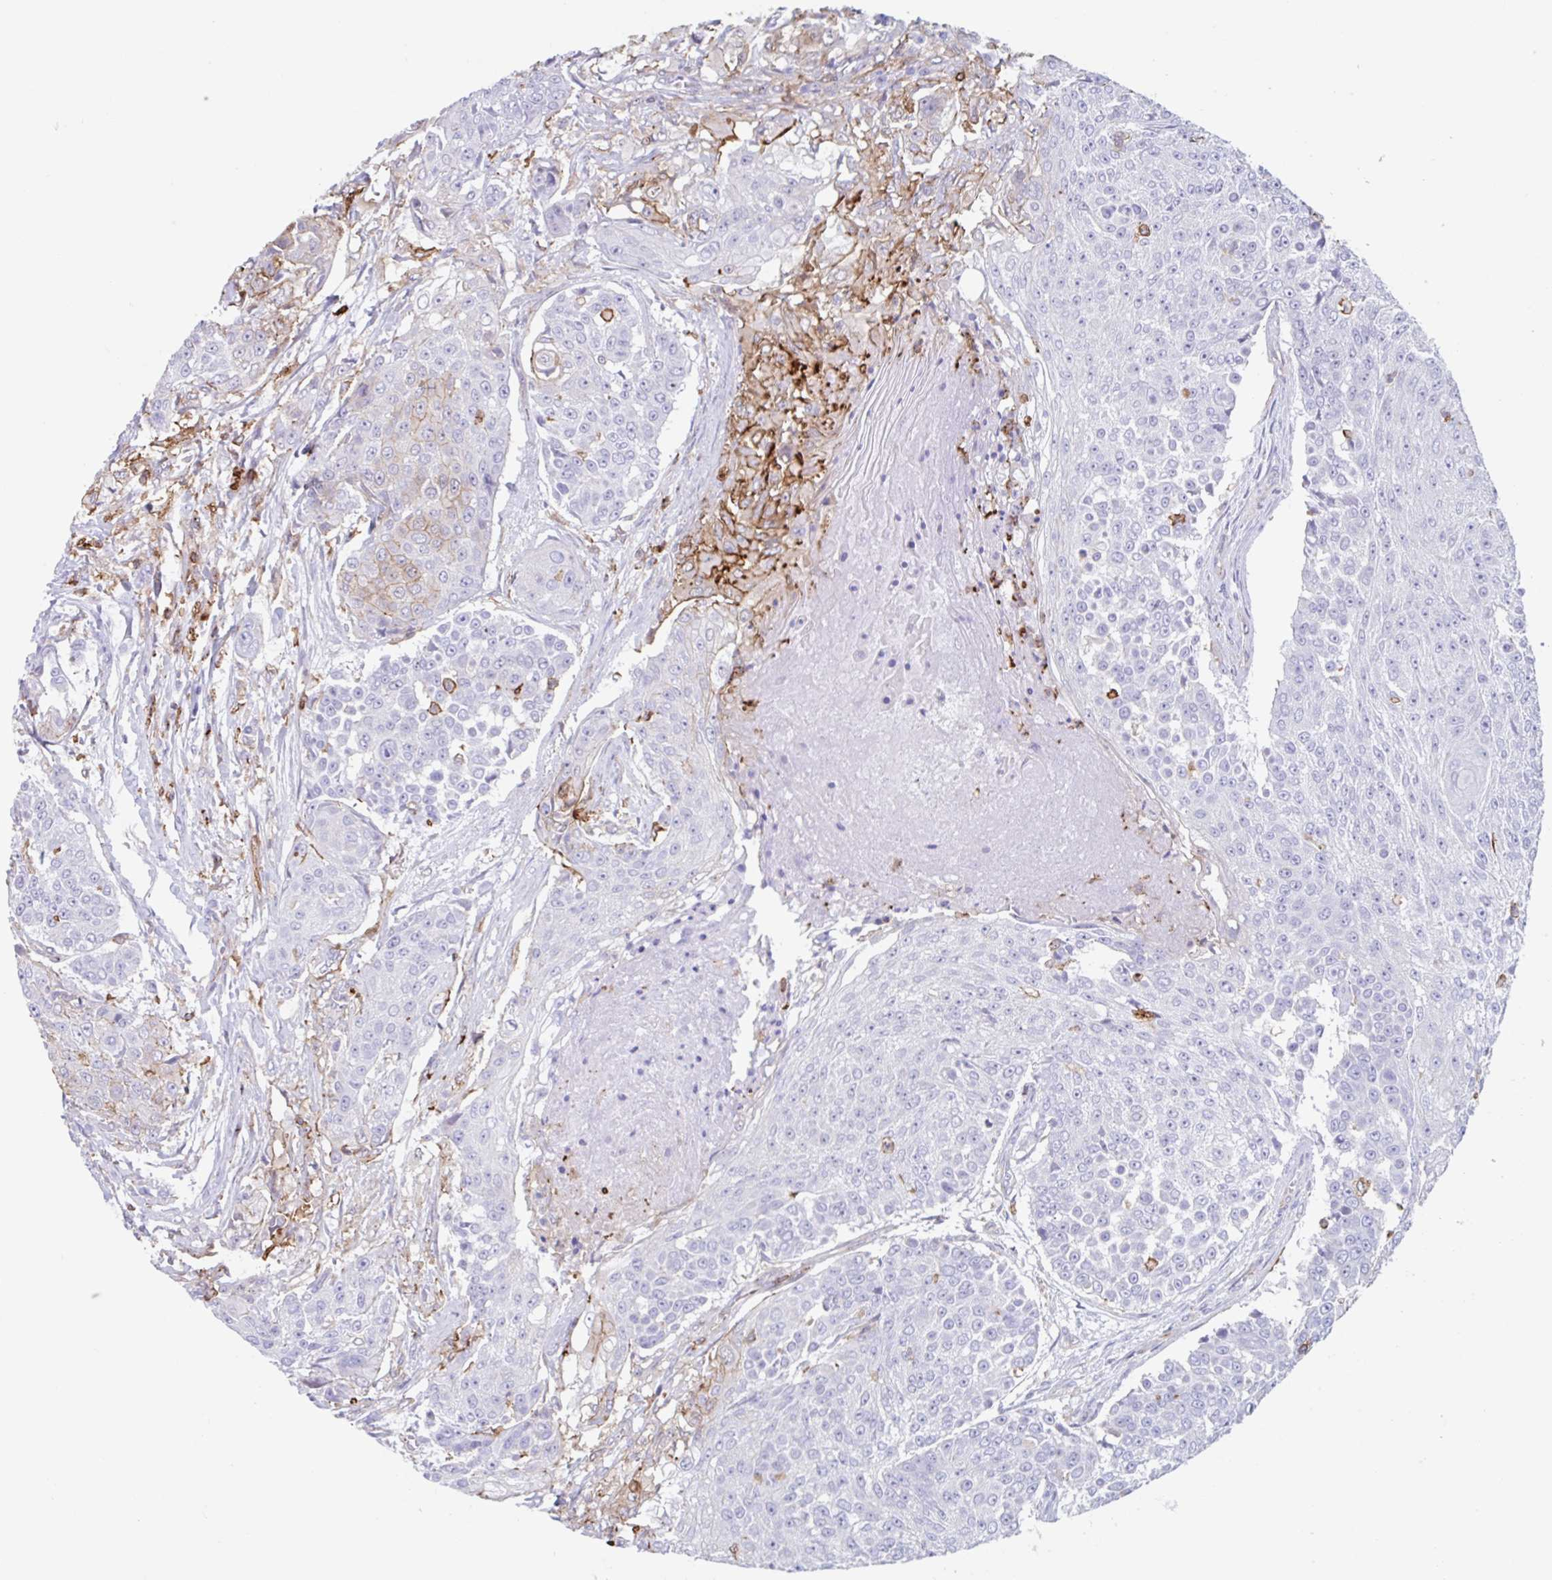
{"staining": {"intensity": "negative", "quantity": "none", "location": "none"}, "tissue": "urothelial cancer", "cell_type": "Tumor cells", "image_type": "cancer", "snomed": [{"axis": "morphology", "description": "Urothelial carcinoma, High grade"}, {"axis": "topography", "description": "Urinary bladder"}], "caption": "This is an immunohistochemistry (IHC) image of high-grade urothelial carcinoma. There is no positivity in tumor cells.", "gene": "EFHD1", "patient": {"sex": "female", "age": 63}}